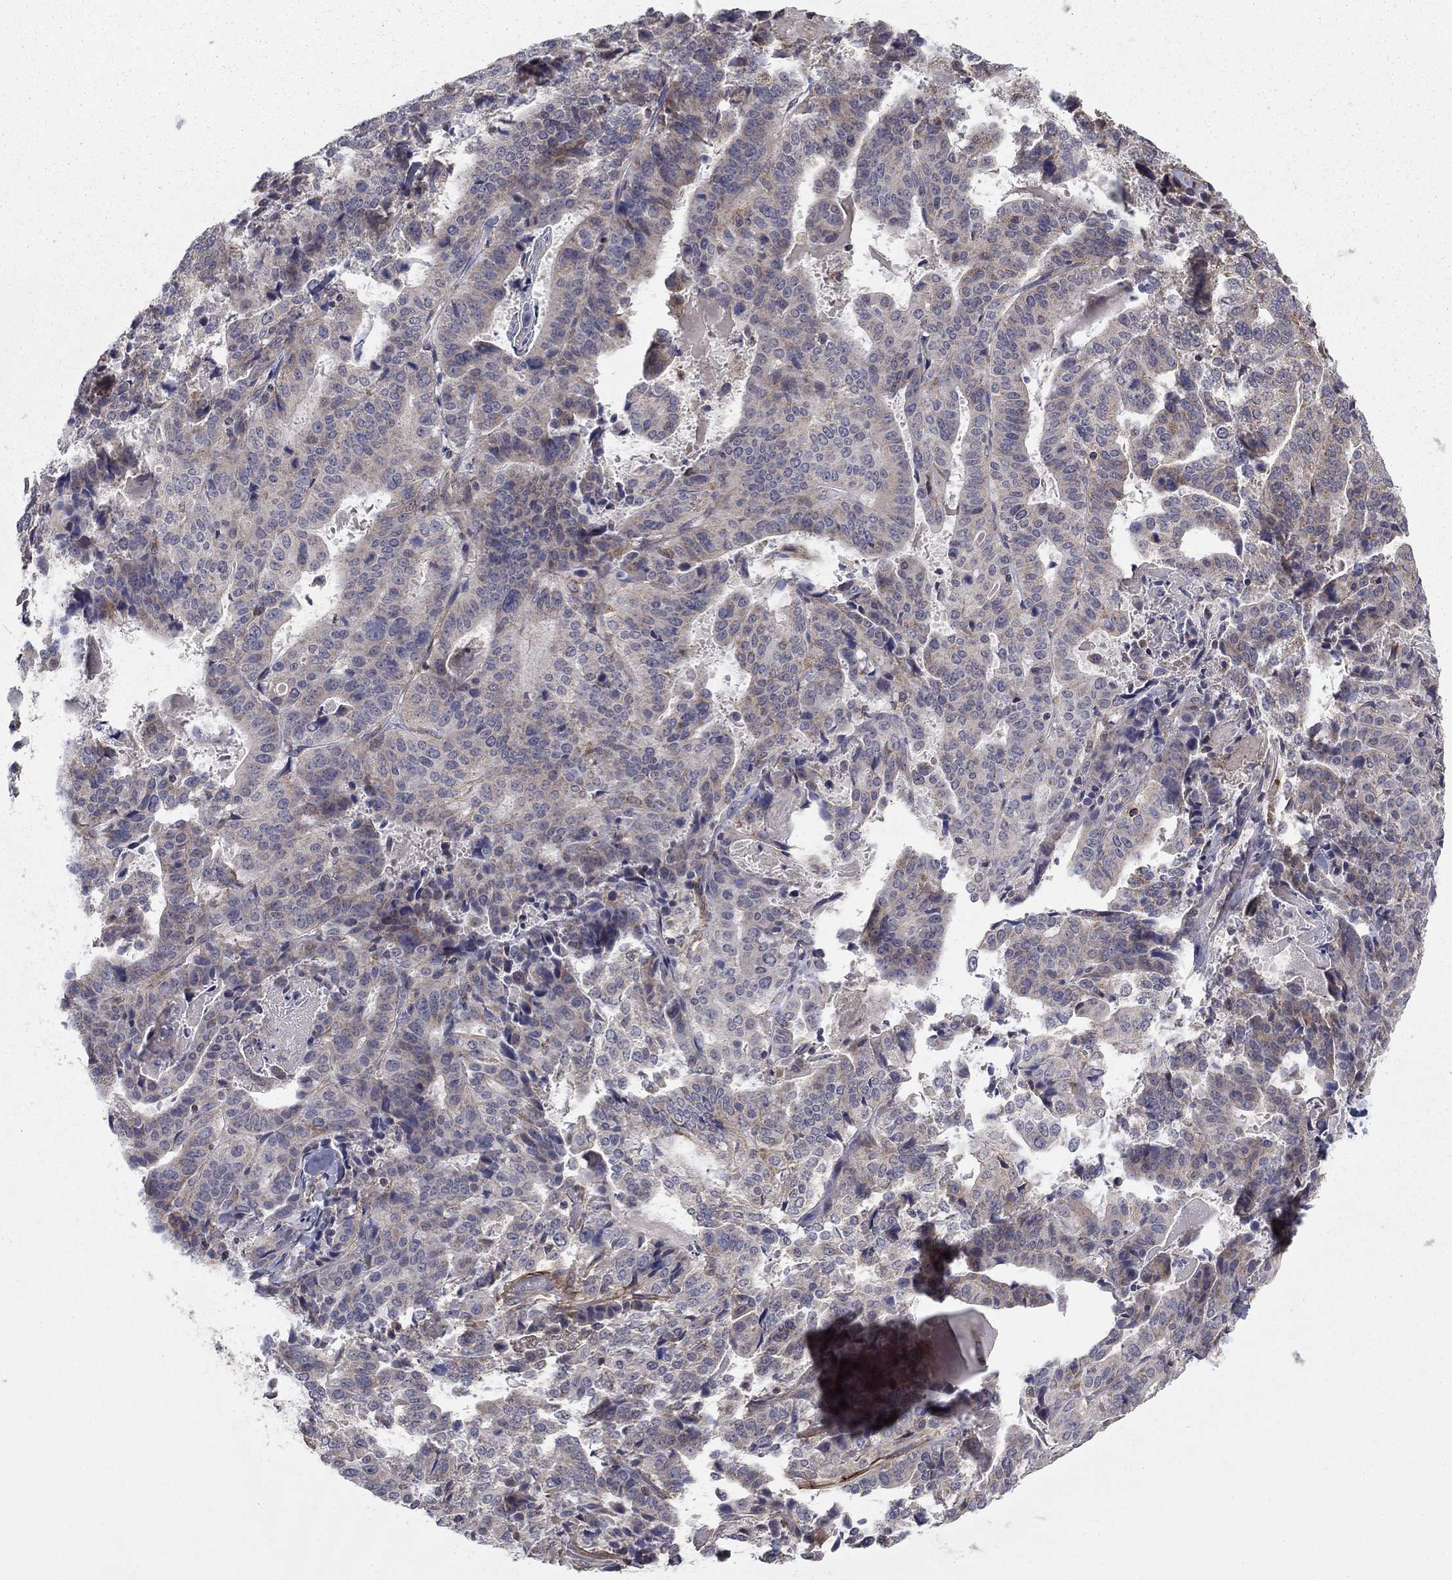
{"staining": {"intensity": "moderate", "quantity": "<25%", "location": "cytoplasmic/membranous"}, "tissue": "stomach cancer", "cell_type": "Tumor cells", "image_type": "cancer", "snomed": [{"axis": "morphology", "description": "Adenocarcinoma, NOS"}, {"axis": "topography", "description": "Stomach"}], "caption": "Stomach adenocarcinoma stained for a protein (brown) exhibits moderate cytoplasmic/membranous positive expression in about <25% of tumor cells.", "gene": "DOP1B", "patient": {"sex": "male", "age": 48}}